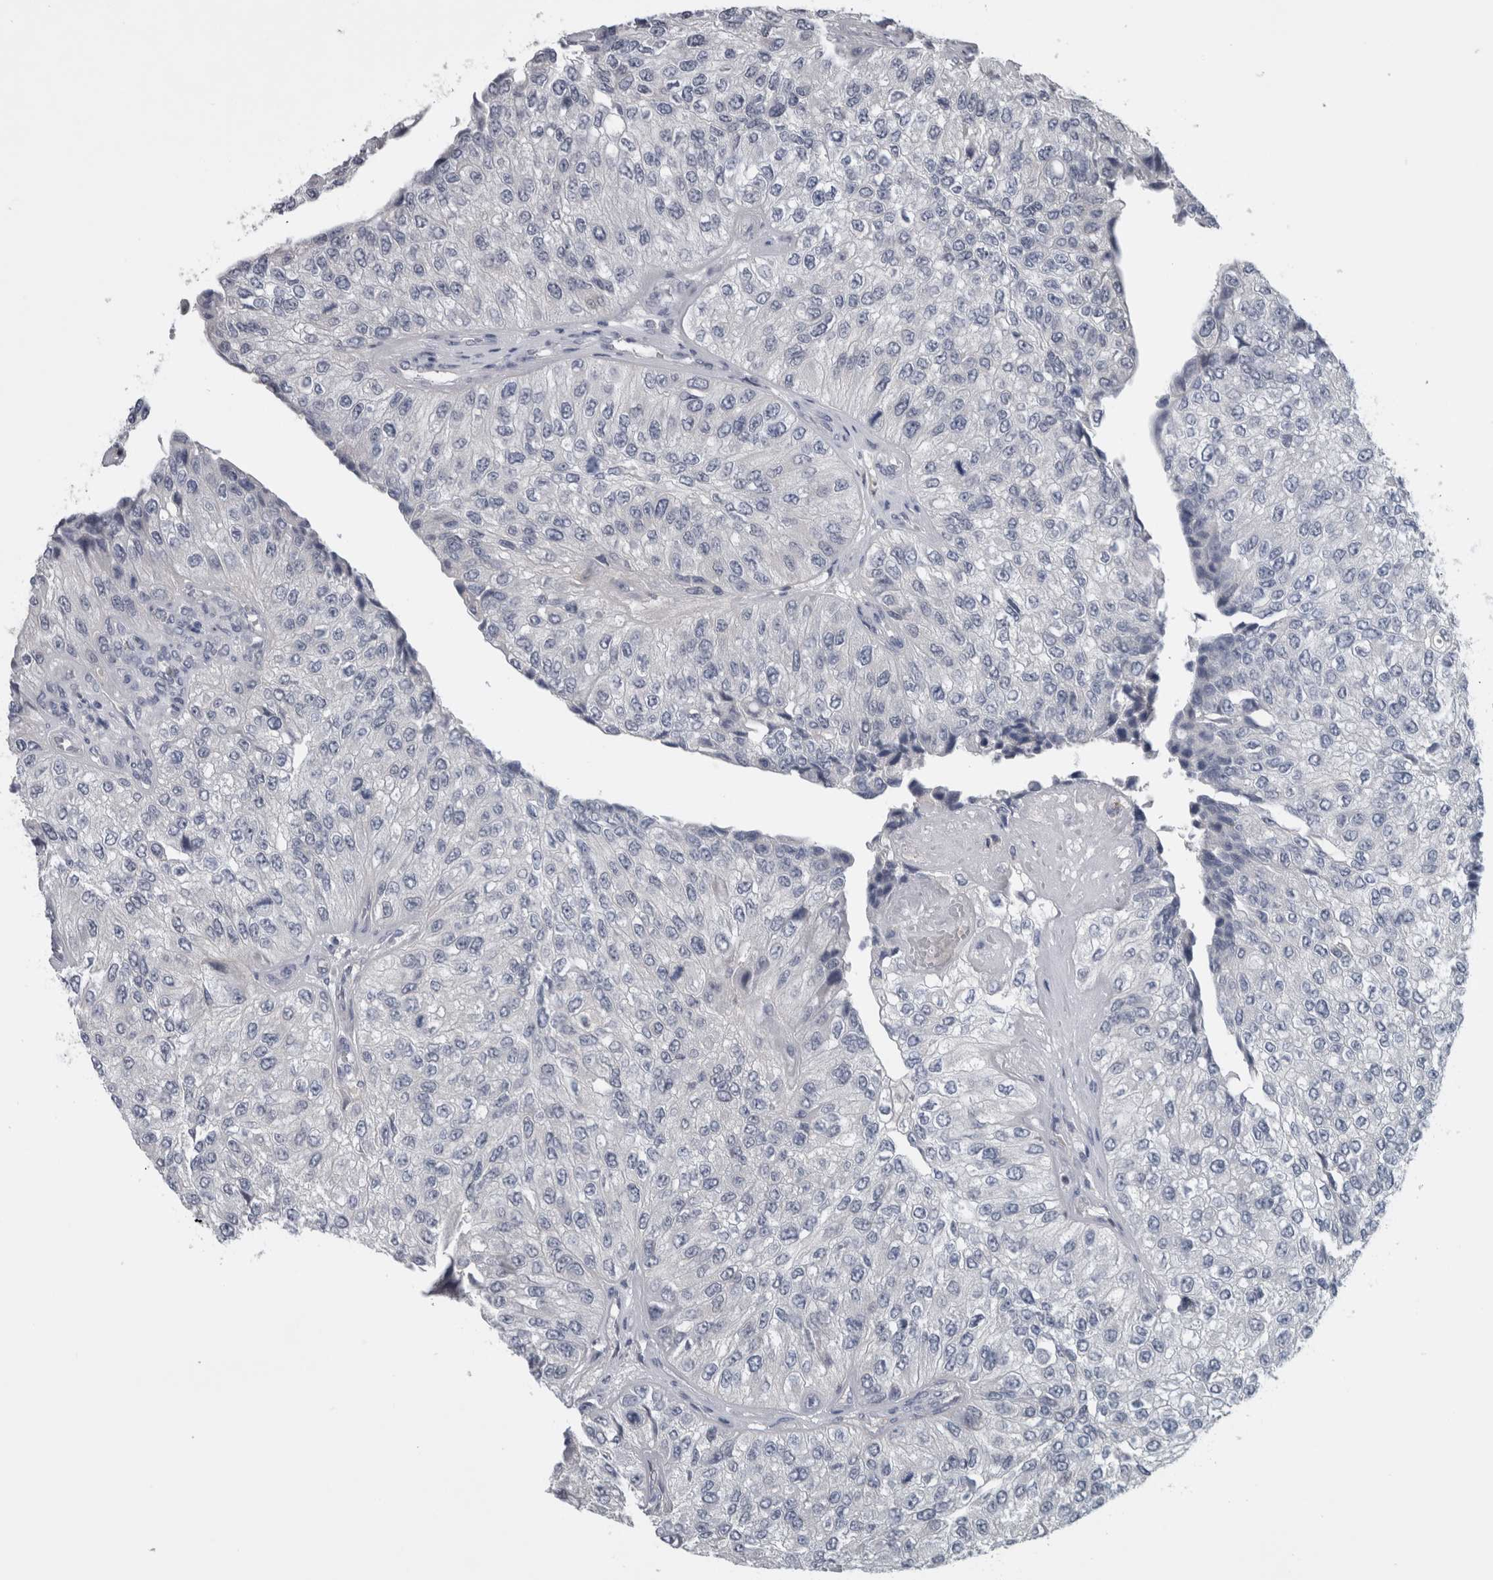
{"staining": {"intensity": "negative", "quantity": "none", "location": "none"}, "tissue": "urothelial cancer", "cell_type": "Tumor cells", "image_type": "cancer", "snomed": [{"axis": "morphology", "description": "Urothelial carcinoma, High grade"}, {"axis": "topography", "description": "Kidney"}, {"axis": "topography", "description": "Urinary bladder"}], "caption": "Photomicrograph shows no protein positivity in tumor cells of high-grade urothelial carcinoma tissue.", "gene": "NAPRT", "patient": {"sex": "male", "age": 77}}